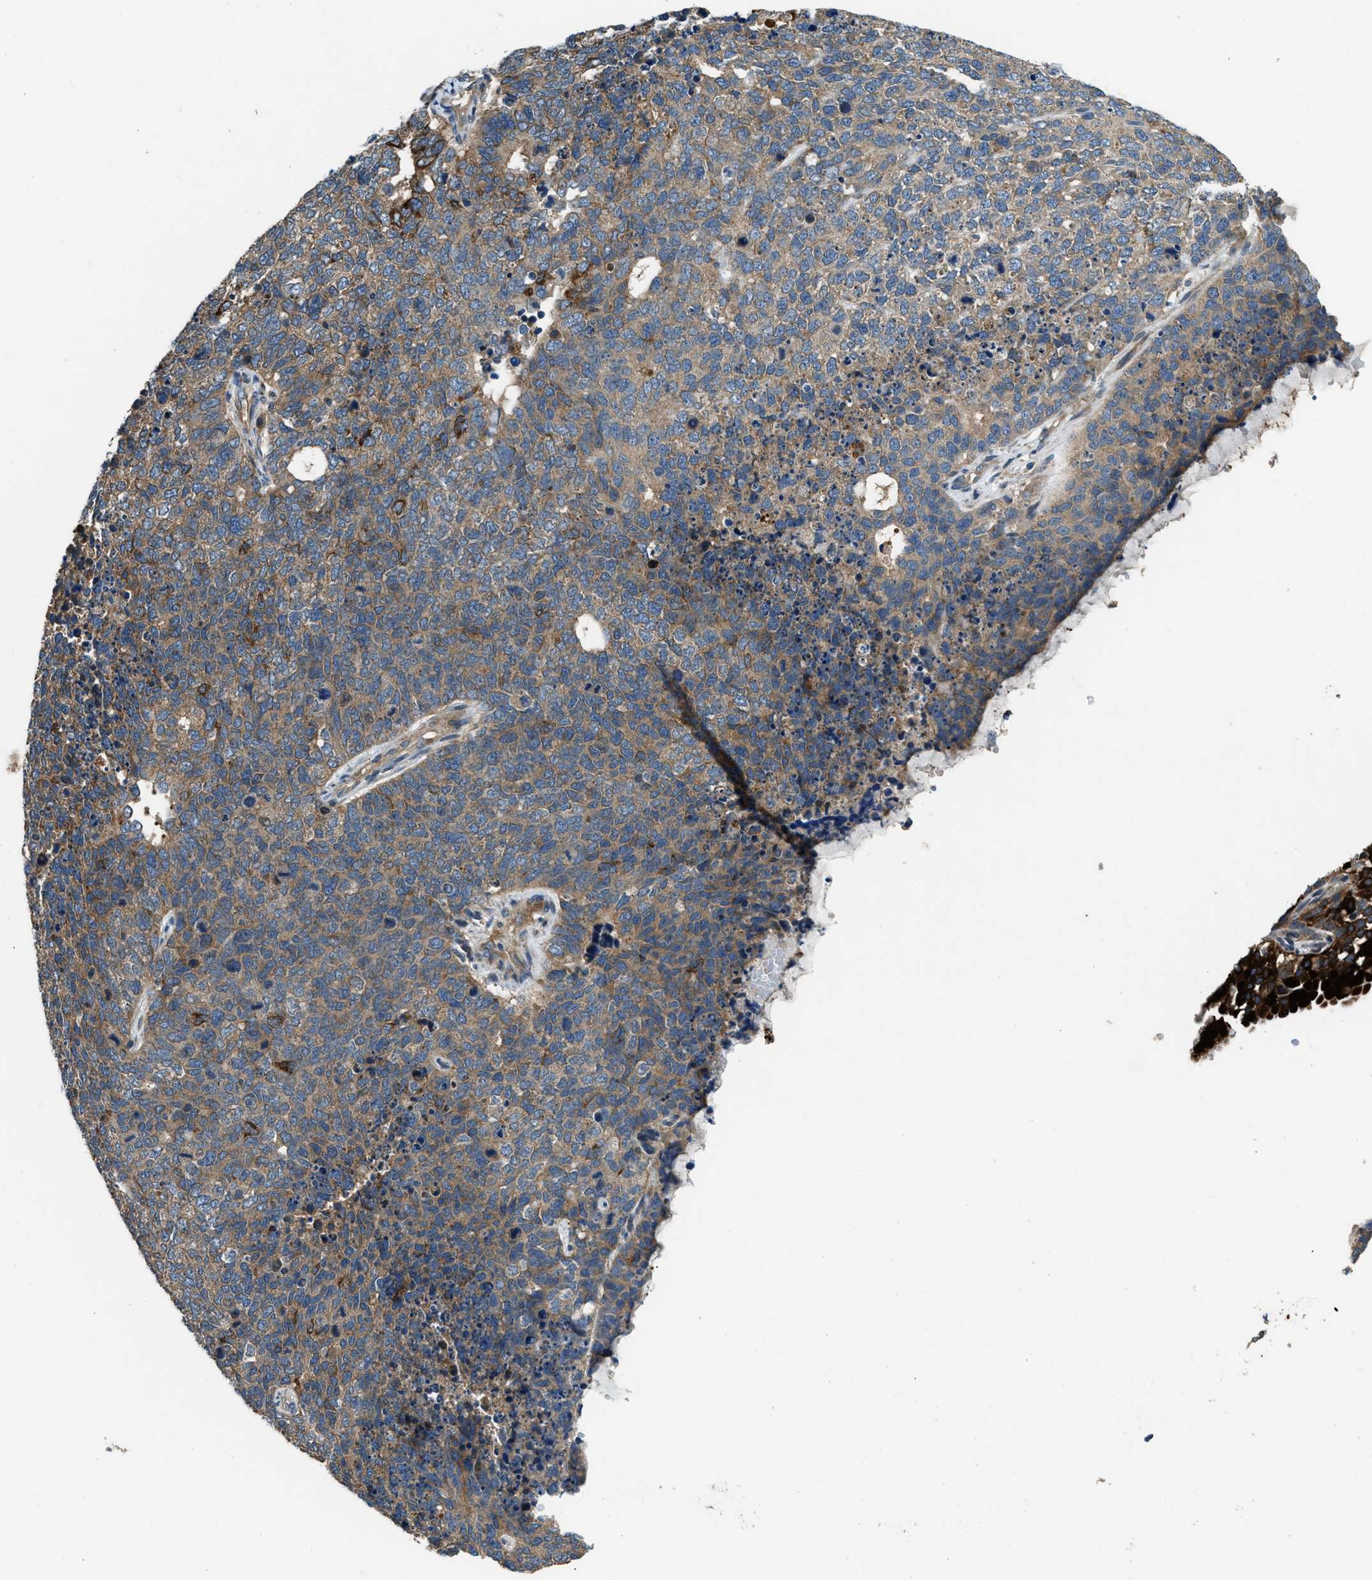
{"staining": {"intensity": "moderate", "quantity": "25%-75%", "location": "cytoplasmic/membranous"}, "tissue": "cervical cancer", "cell_type": "Tumor cells", "image_type": "cancer", "snomed": [{"axis": "morphology", "description": "Squamous cell carcinoma, NOS"}, {"axis": "topography", "description": "Cervix"}], "caption": "Tumor cells demonstrate moderate cytoplasmic/membranous positivity in approximately 25%-75% of cells in cervical cancer (squamous cell carcinoma).", "gene": "IL3RA", "patient": {"sex": "female", "age": 63}}